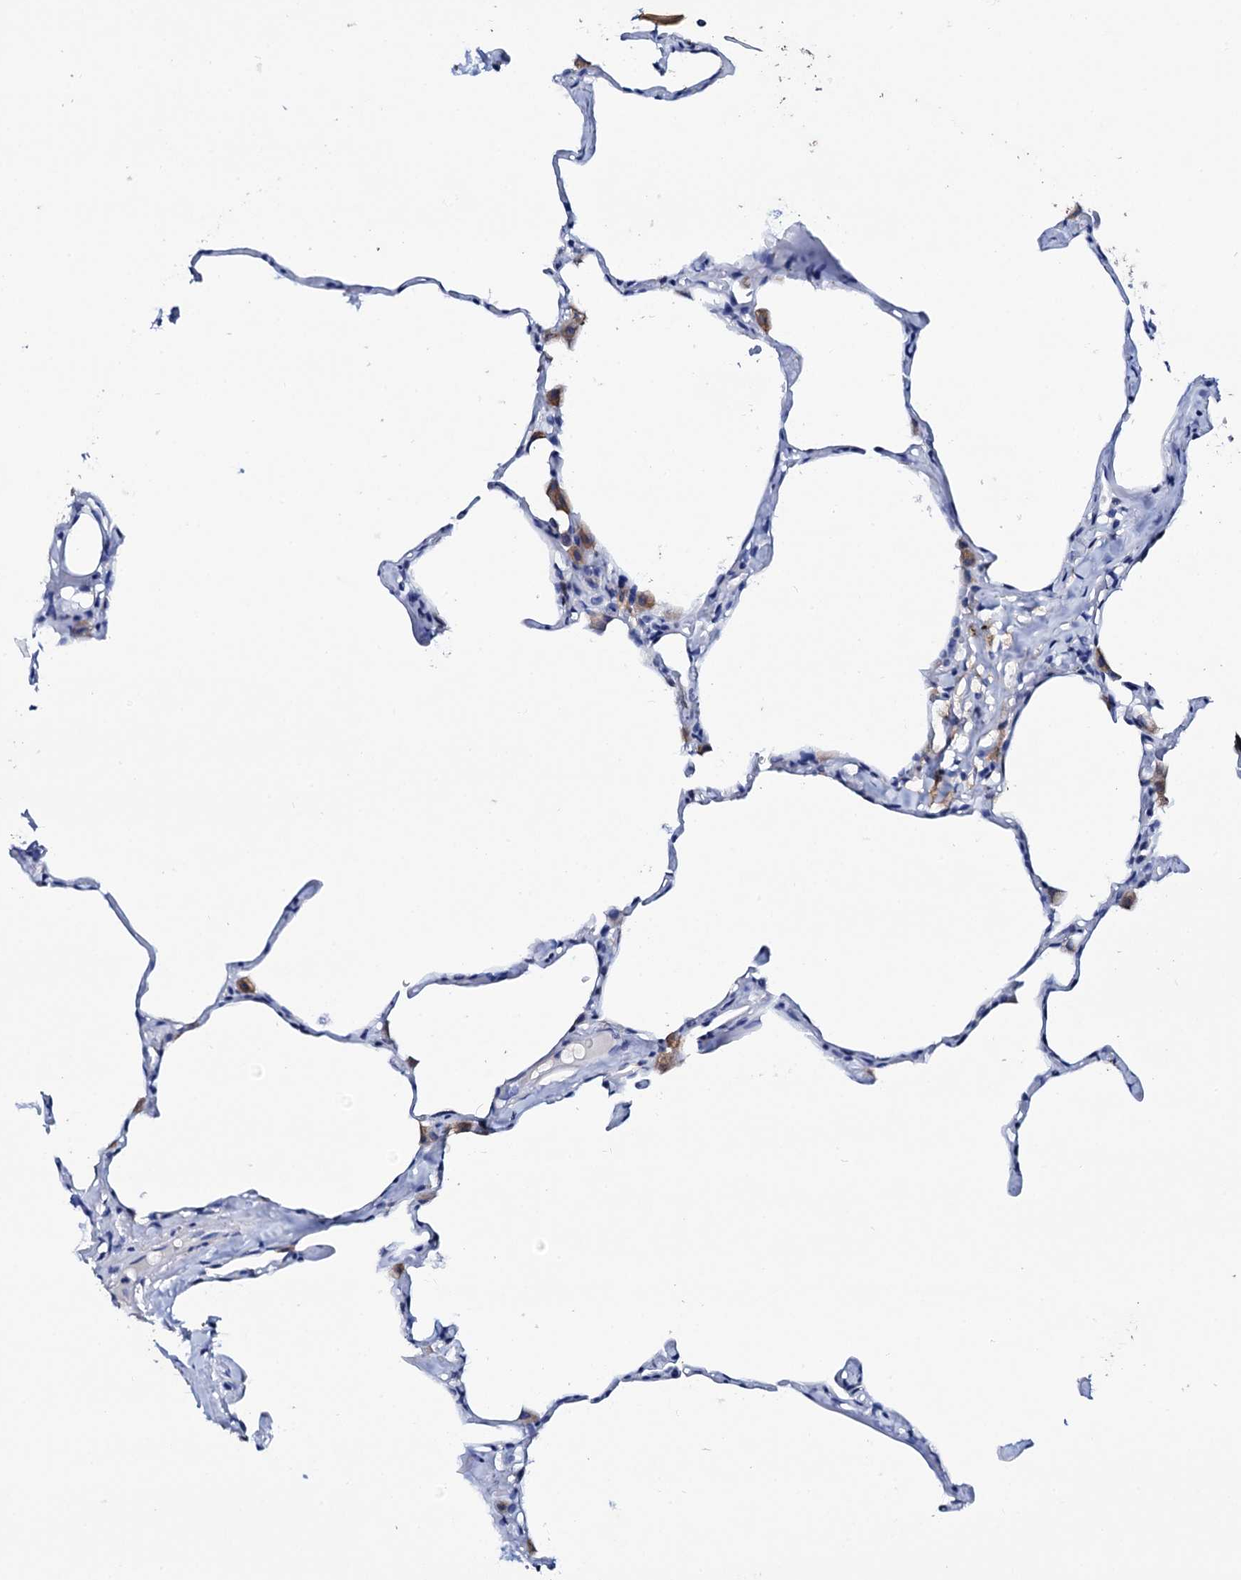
{"staining": {"intensity": "negative", "quantity": "none", "location": "none"}, "tissue": "lung", "cell_type": "Alveolar cells", "image_type": "normal", "snomed": [{"axis": "morphology", "description": "Normal tissue, NOS"}, {"axis": "topography", "description": "Lung"}], "caption": "IHC of benign lung displays no expression in alveolar cells. Nuclei are stained in blue.", "gene": "GLB1L3", "patient": {"sex": "male", "age": 65}}